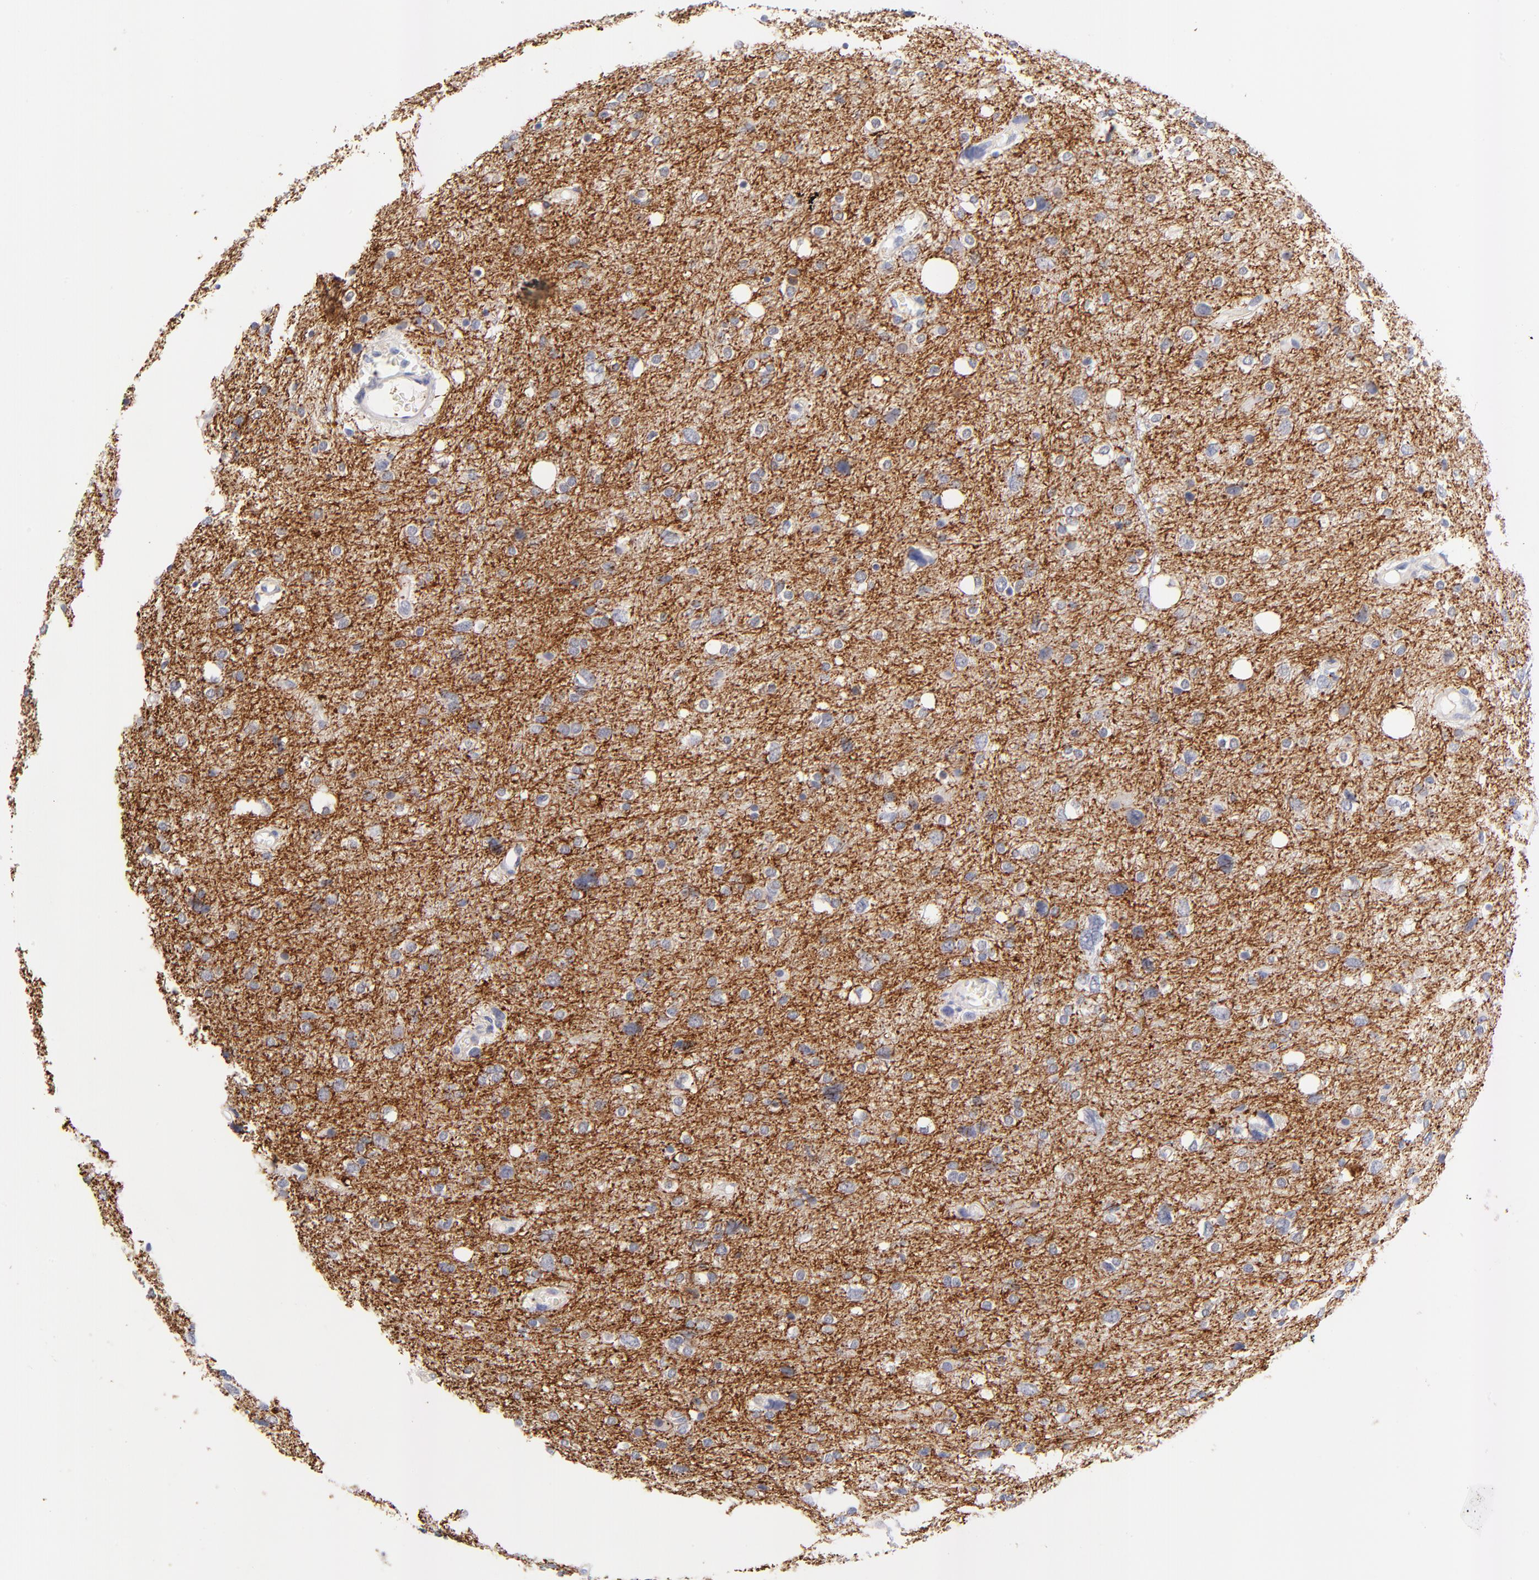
{"staining": {"intensity": "strong", "quantity": "<25%", "location": "cytoplasmic/membranous"}, "tissue": "glioma", "cell_type": "Tumor cells", "image_type": "cancer", "snomed": [{"axis": "morphology", "description": "Glioma, malignant, High grade"}, {"axis": "topography", "description": "Brain"}], "caption": "Glioma stained for a protein (brown) demonstrates strong cytoplasmic/membranous positive positivity in approximately <25% of tumor cells.", "gene": "FAM117B", "patient": {"sex": "female", "age": 59}}